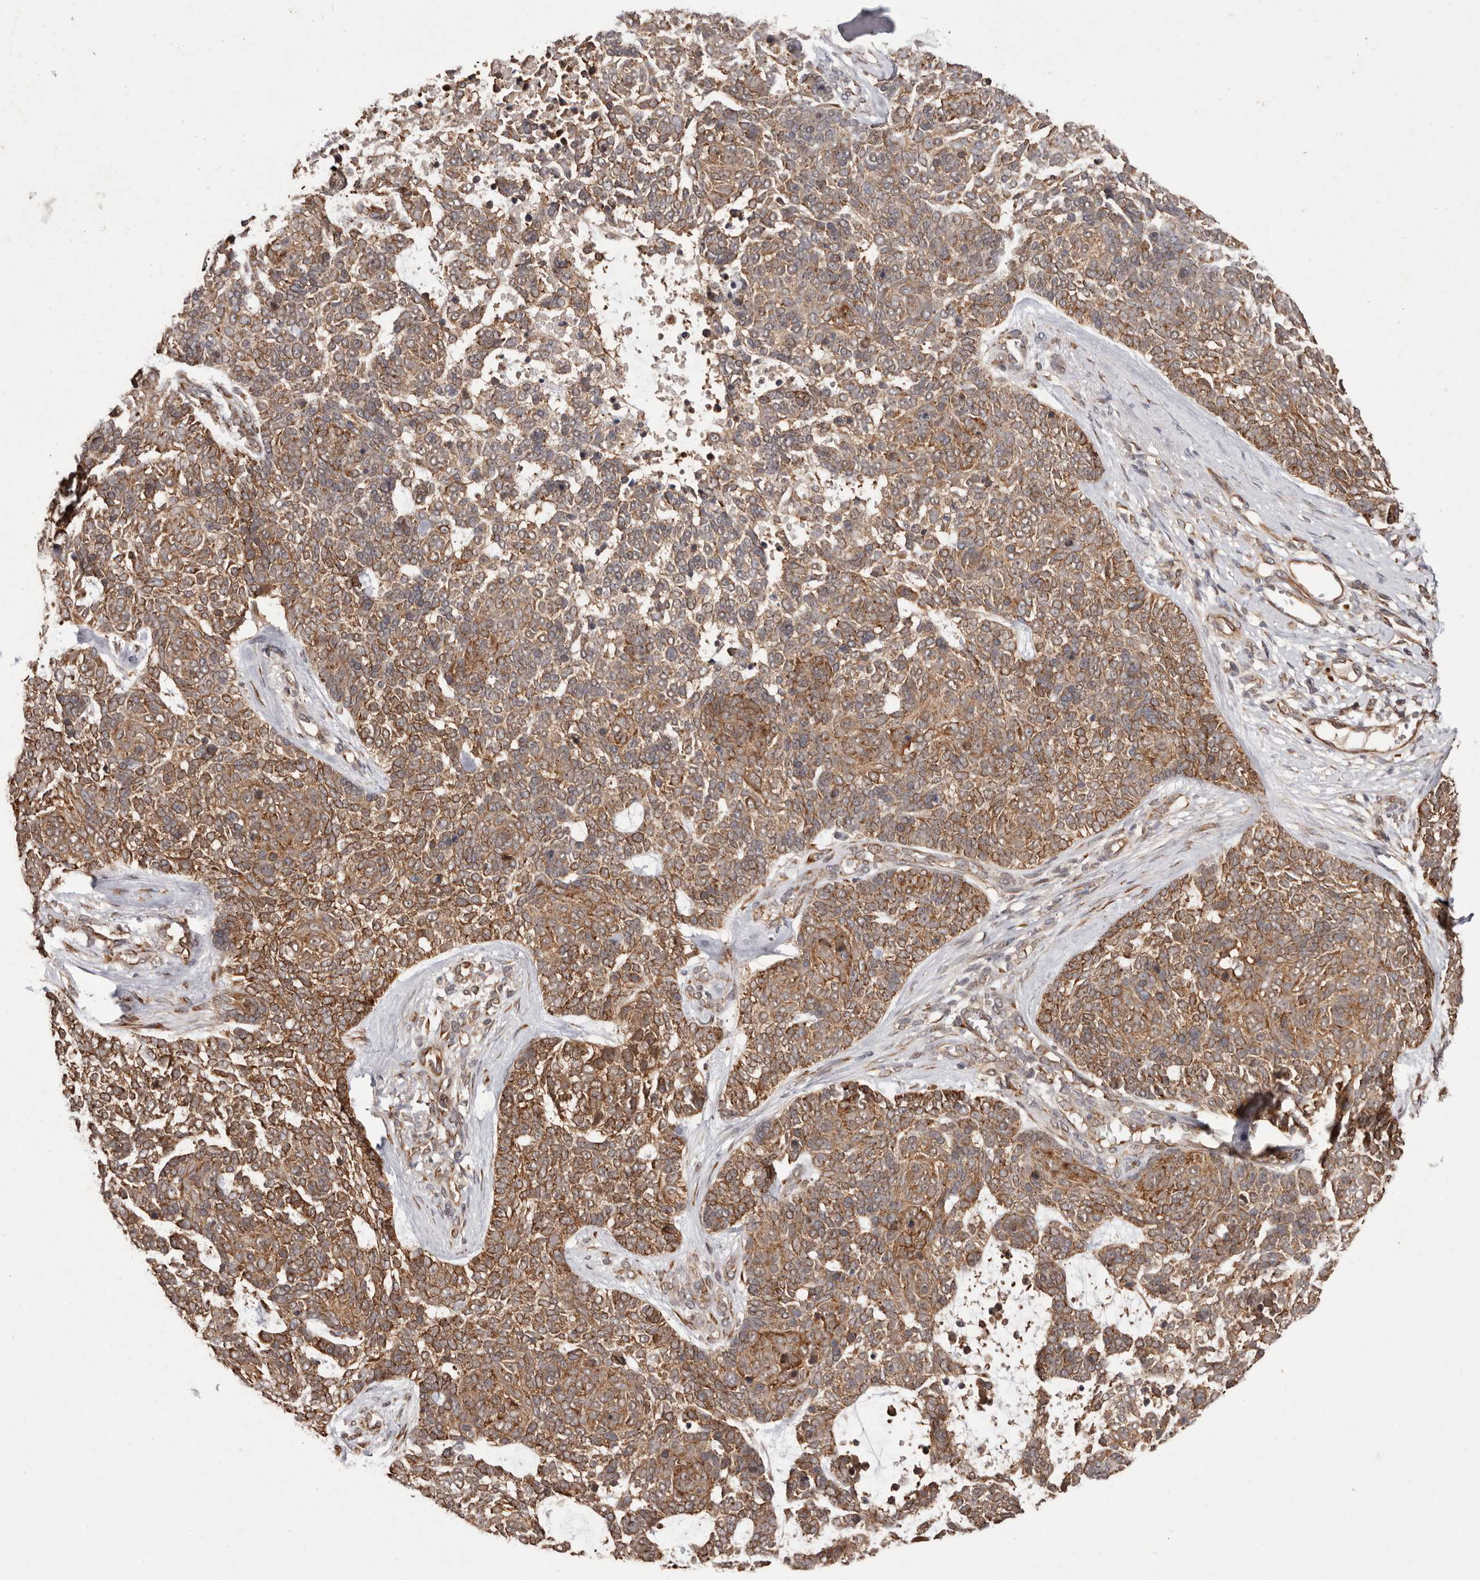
{"staining": {"intensity": "moderate", "quantity": ">75%", "location": "cytoplasmic/membranous"}, "tissue": "skin cancer", "cell_type": "Tumor cells", "image_type": "cancer", "snomed": [{"axis": "morphology", "description": "Basal cell carcinoma"}, {"axis": "topography", "description": "Skin"}], "caption": "Immunohistochemistry of skin cancer (basal cell carcinoma) exhibits medium levels of moderate cytoplasmic/membranous positivity in approximately >75% of tumor cells.", "gene": "LRGUK", "patient": {"sex": "female", "age": 81}}